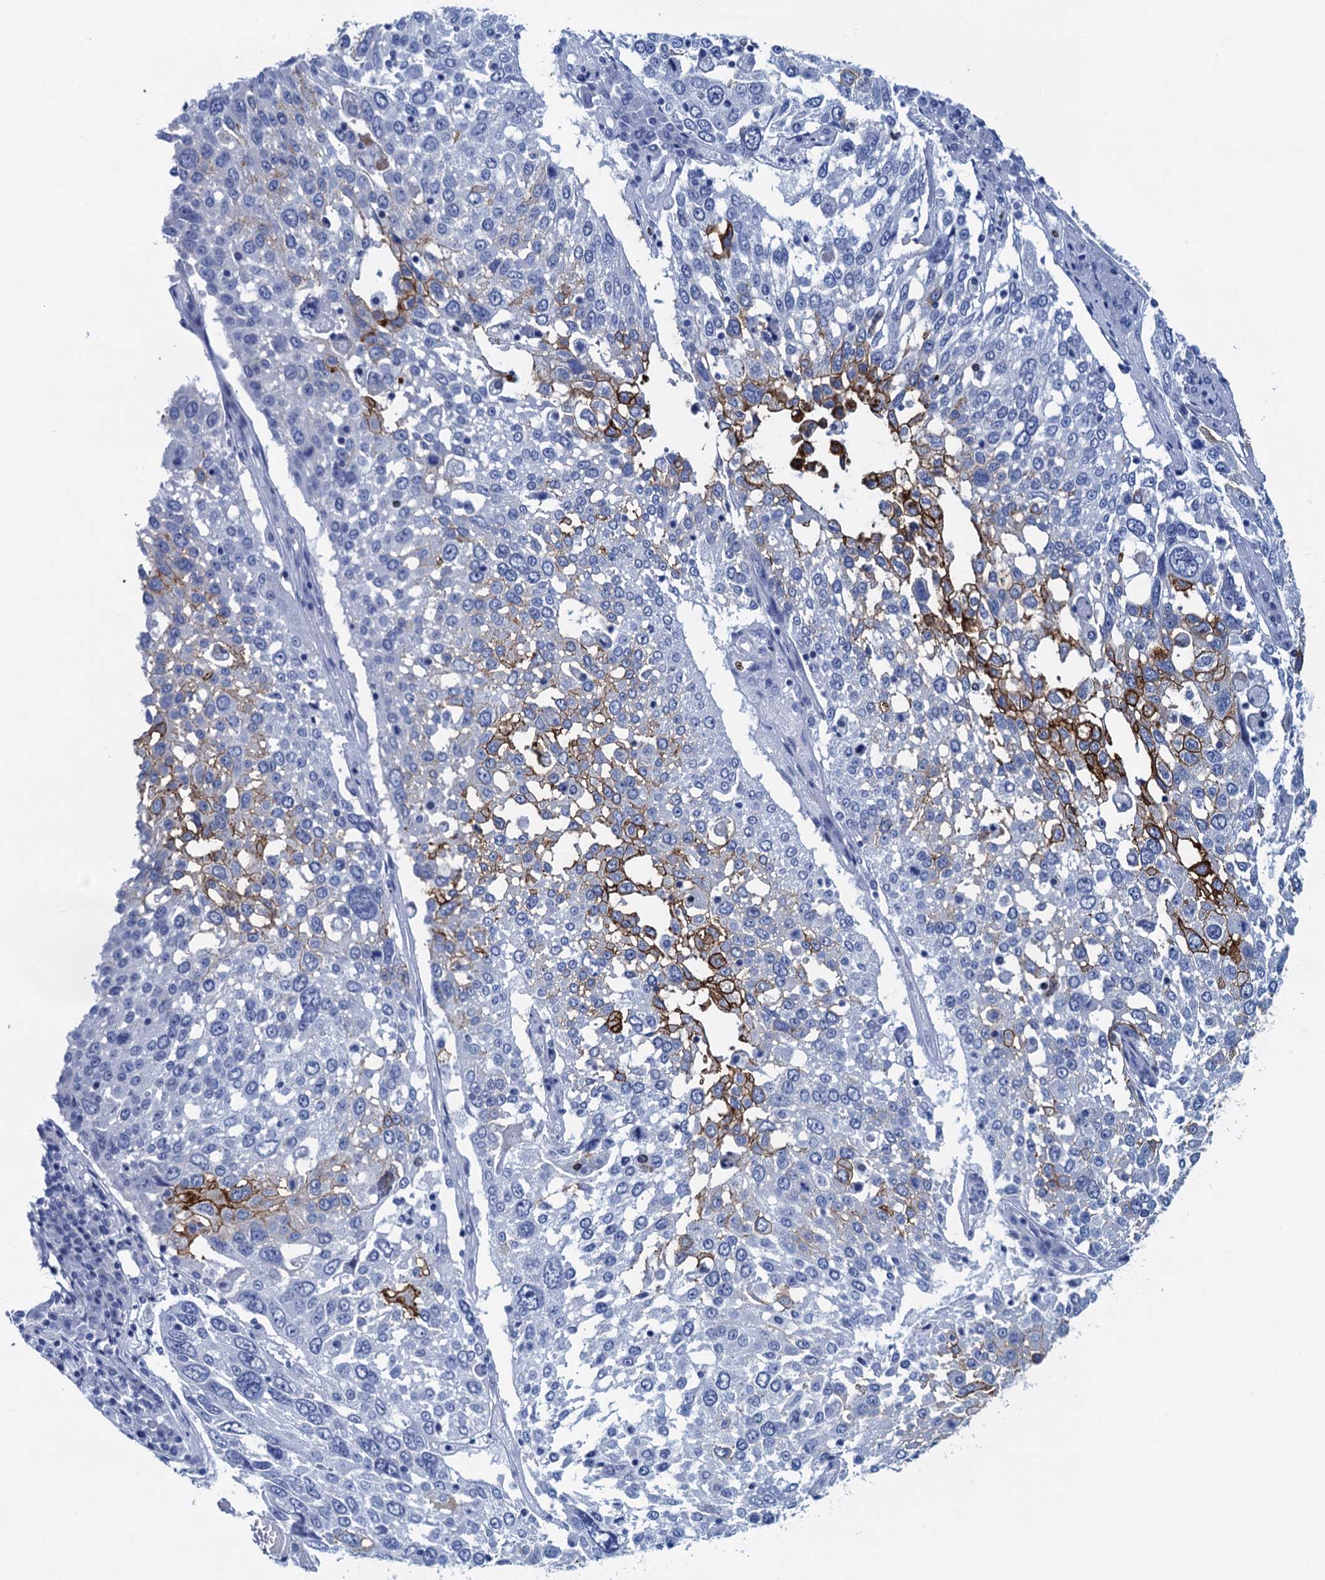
{"staining": {"intensity": "strong", "quantity": "<25%", "location": "cytoplasmic/membranous"}, "tissue": "lung cancer", "cell_type": "Tumor cells", "image_type": "cancer", "snomed": [{"axis": "morphology", "description": "Squamous cell carcinoma, NOS"}, {"axis": "topography", "description": "Lung"}], "caption": "A high-resolution histopathology image shows IHC staining of lung cancer, which shows strong cytoplasmic/membranous positivity in about <25% of tumor cells. (DAB (3,3'-diaminobenzidine) IHC, brown staining for protein, blue staining for nuclei).", "gene": "RHCG", "patient": {"sex": "male", "age": 65}}